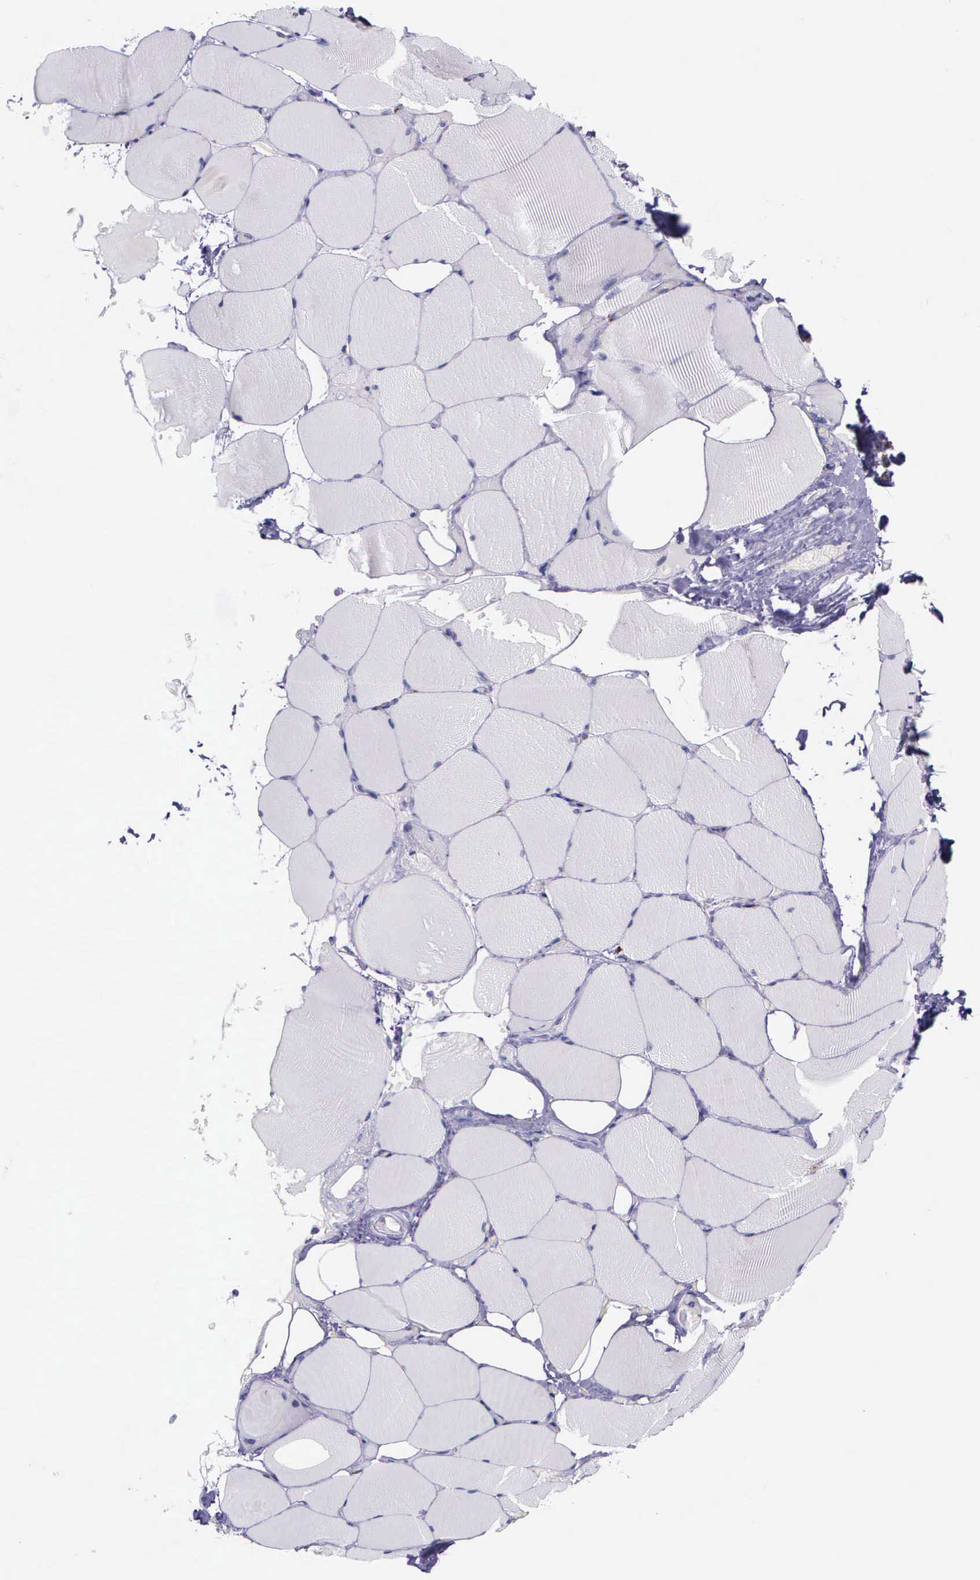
{"staining": {"intensity": "negative", "quantity": "none", "location": "none"}, "tissue": "skeletal muscle", "cell_type": "Myocytes", "image_type": "normal", "snomed": [{"axis": "morphology", "description": "Normal tissue, NOS"}, {"axis": "topography", "description": "Skeletal muscle"}, {"axis": "topography", "description": "Parathyroid gland"}], "caption": "Immunohistochemical staining of unremarkable human skeletal muscle displays no significant staining in myocytes.", "gene": "AHNAK2", "patient": {"sex": "female", "age": 37}}